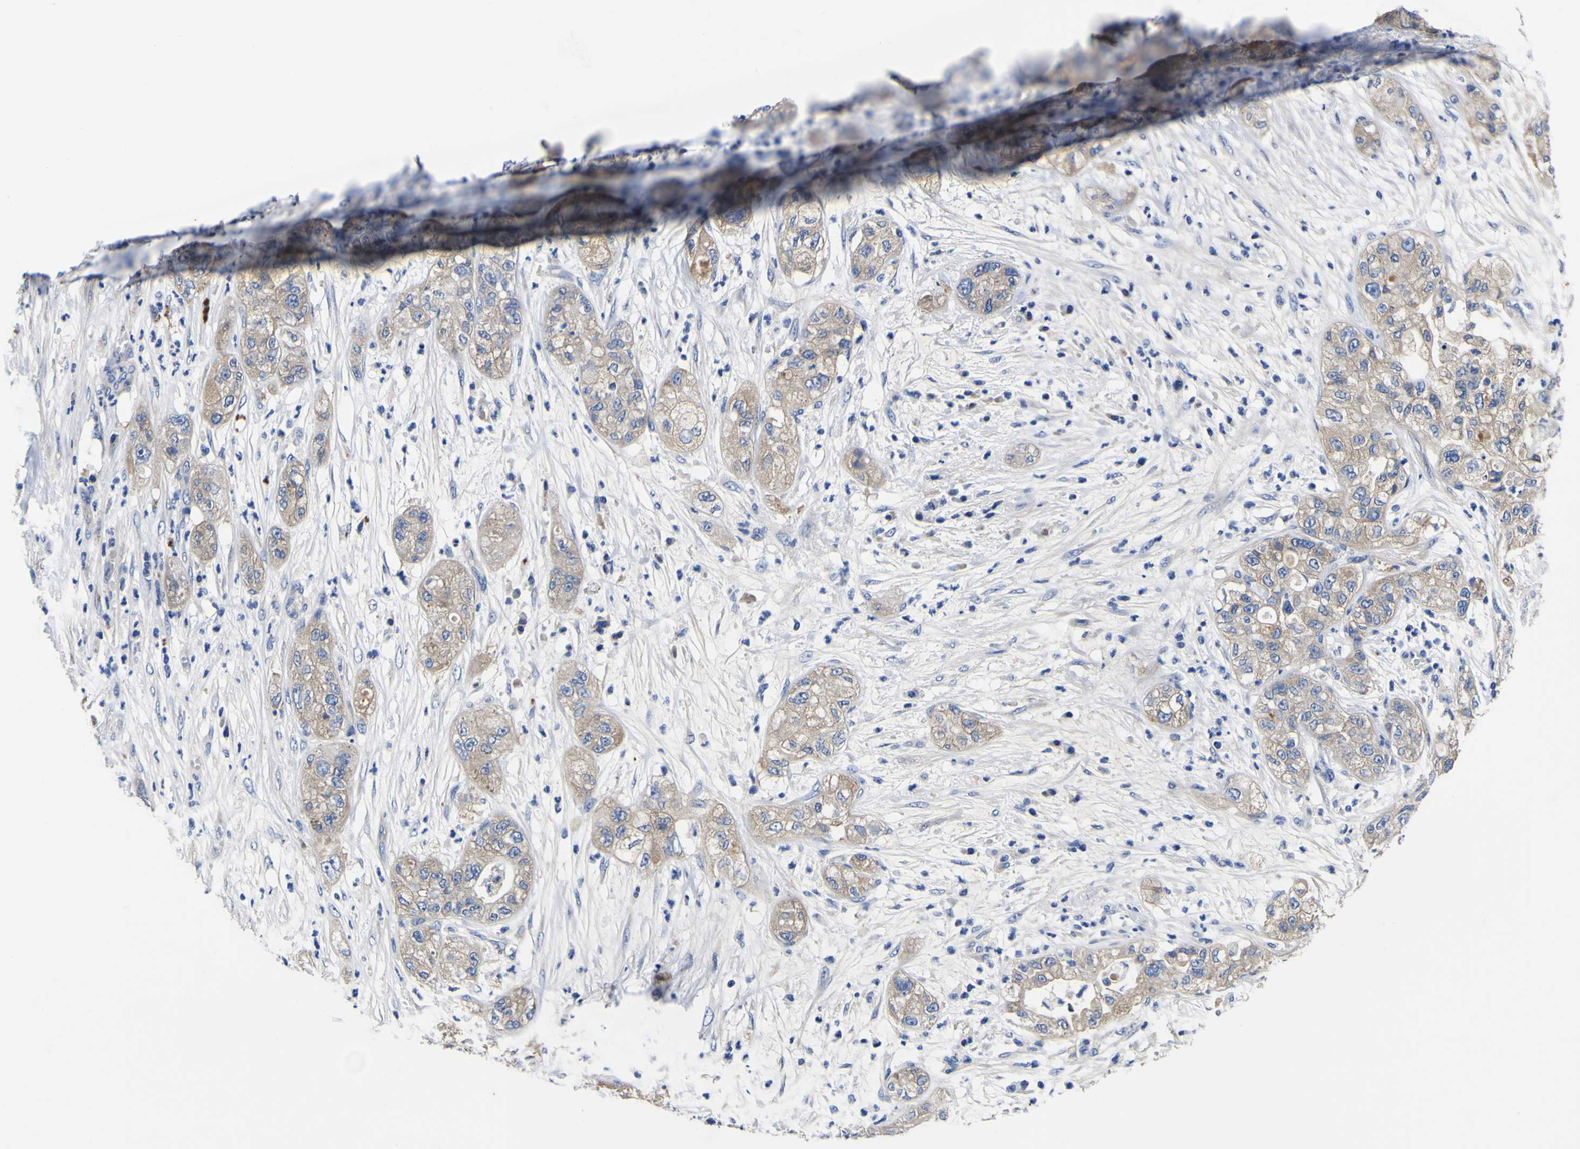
{"staining": {"intensity": "weak", "quantity": "<25%", "location": "cytoplasmic/membranous"}, "tissue": "pancreatic cancer", "cell_type": "Tumor cells", "image_type": "cancer", "snomed": [{"axis": "morphology", "description": "Adenocarcinoma, NOS"}, {"axis": "topography", "description": "Pancreas"}], "caption": "Protein analysis of pancreatic adenocarcinoma exhibits no significant staining in tumor cells. (DAB IHC, high magnification).", "gene": "VASN", "patient": {"sex": "female", "age": 78}}